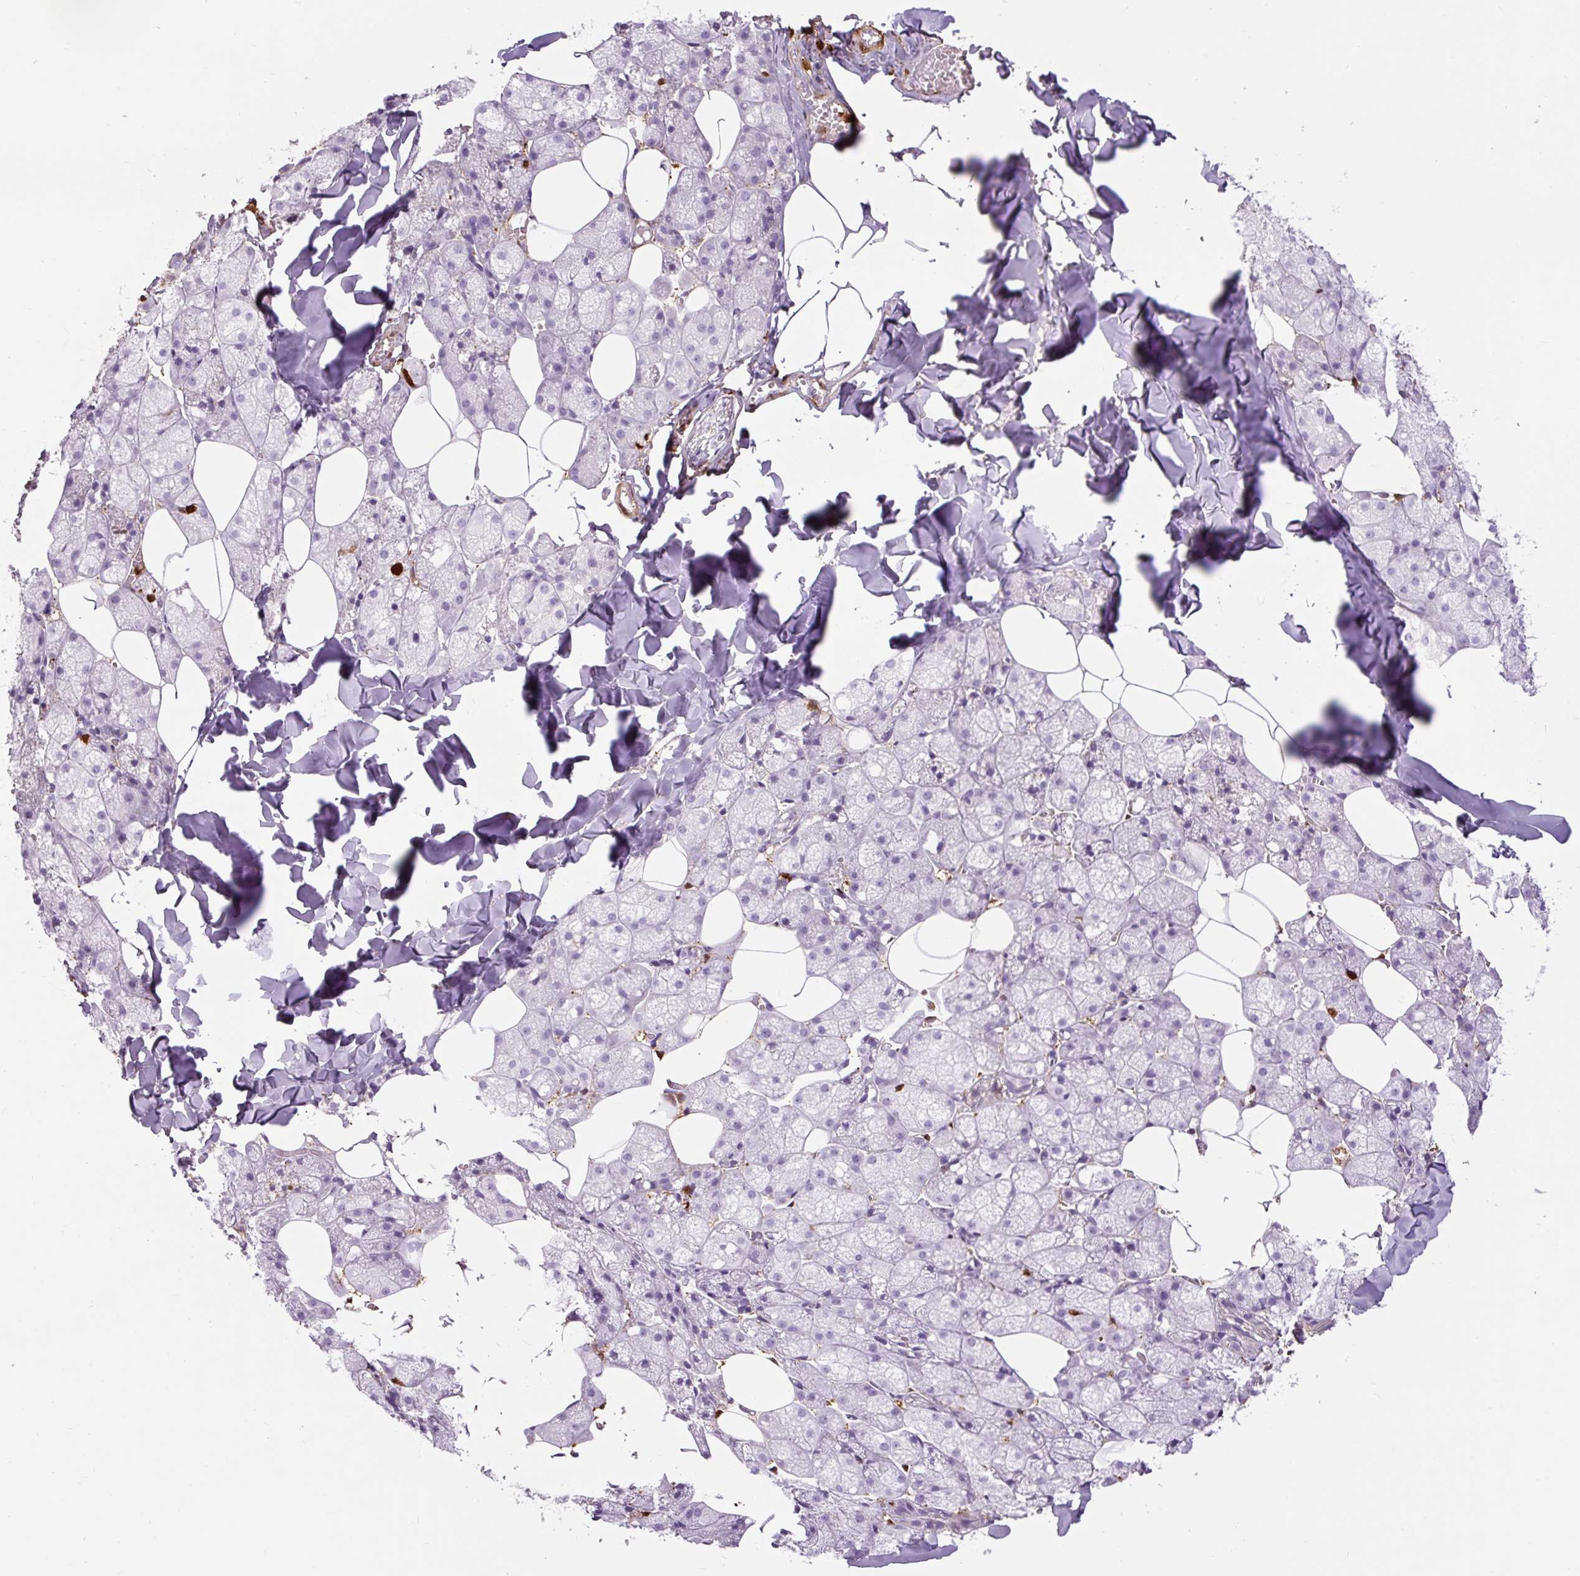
{"staining": {"intensity": "weak", "quantity": "<25%", "location": "cytoplasmic/membranous,nuclear"}, "tissue": "salivary gland", "cell_type": "Glandular cells", "image_type": "normal", "snomed": [{"axis": "morphology", "description": "Normal tissue, NOS"}, {"axis": "topography", "description": "Salivary gland"}, {"axis": "topography", "description": "Peripheral nerve tissue"}], "caption": "This is an immunohistochemistry (IHC) image of benign human salivary gland. There is no expression in glandular cells.", "gene": "S100A4", "patient": {"sex": "male", "age": 38}}